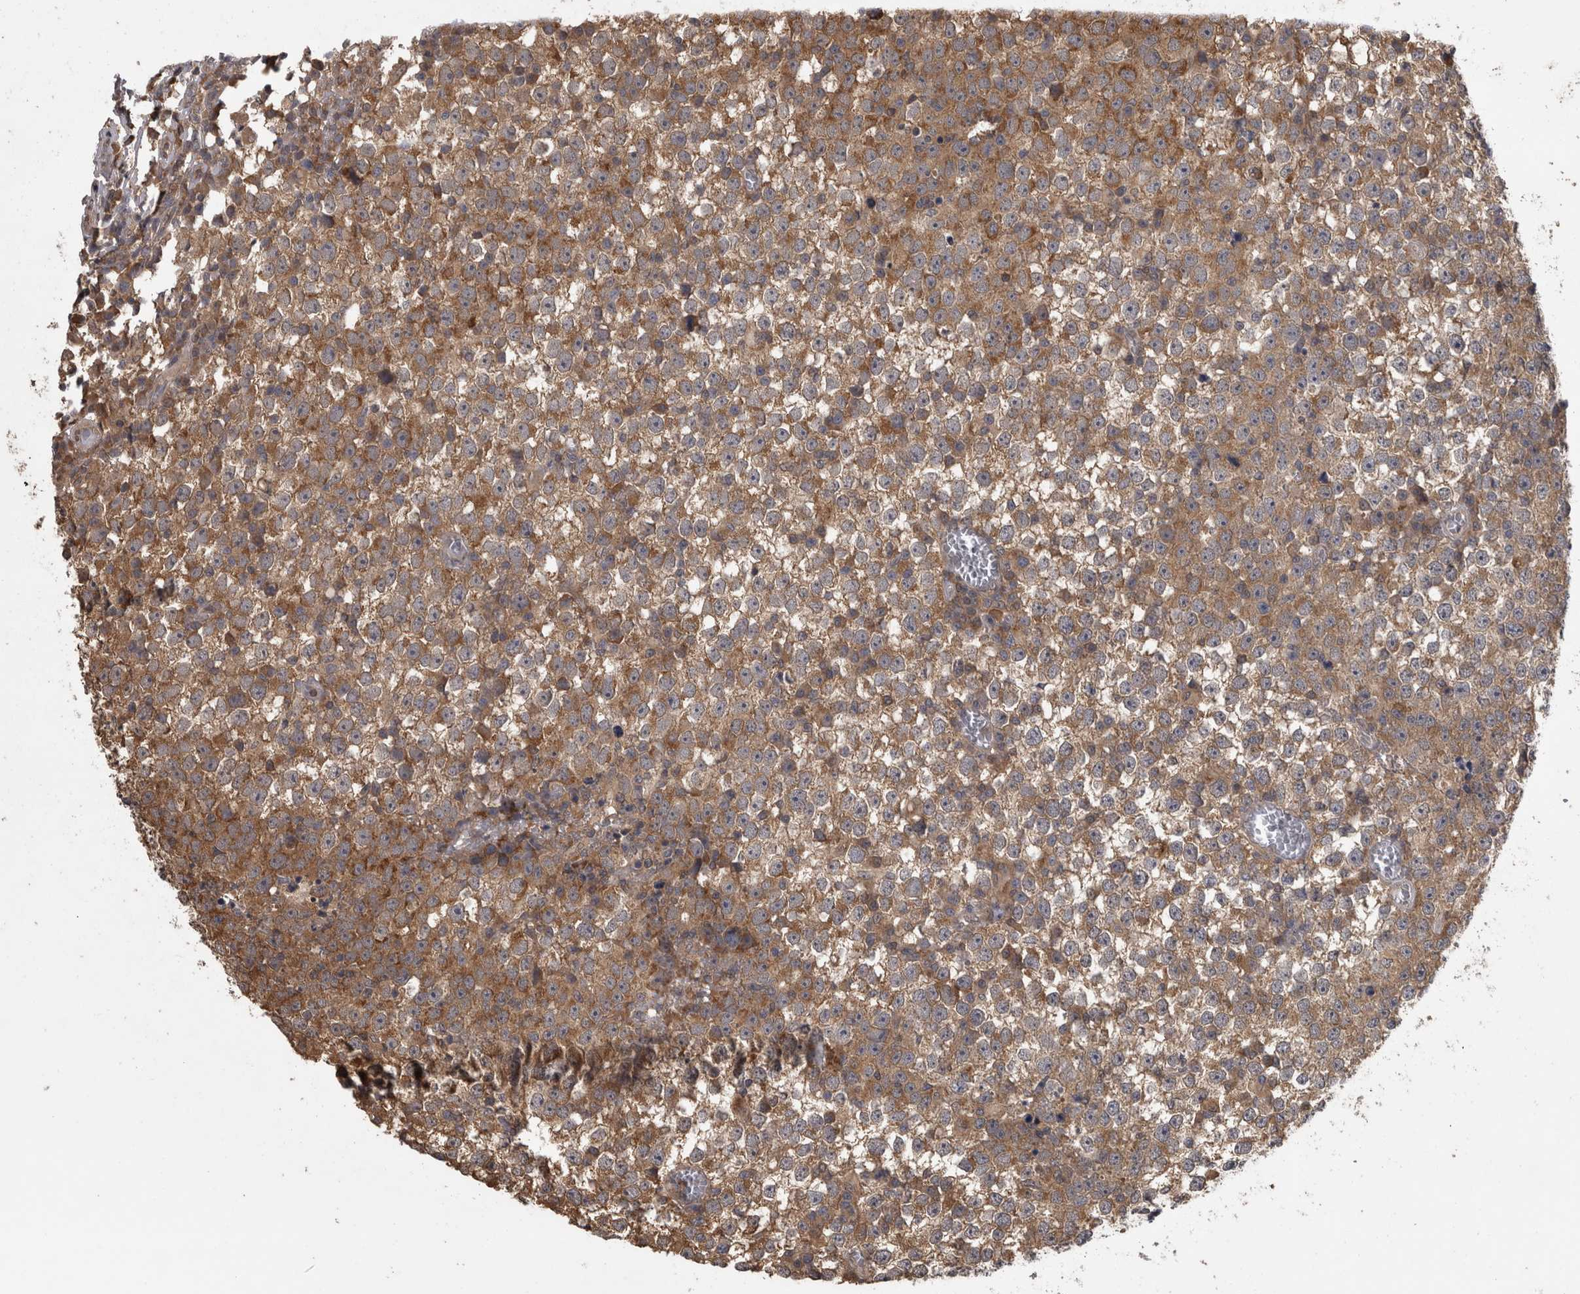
{"staining": {"intensity": "moderate", "quantity": ">75%", "location": "cytoplasmic/membranous"}, "tissue": "testis cancer", "cell_type": "Tumor cells", "image_type": "cancer", "snomed": [{"axis": "morphology", "description": "Seminoma, NOS"}, {"axis": "topography", "description": "Testis"}], "caption": "The photomicrograph reveals staining of seminoma (testis), revealing moderate cytoplasmic/membranous protein expression (brown color) within tumor cells. (brown staining indicates protein expression, while blue staining denotes nuclei).", "gene": "APRT", "patient": {"sex": "male", "age": 65}}